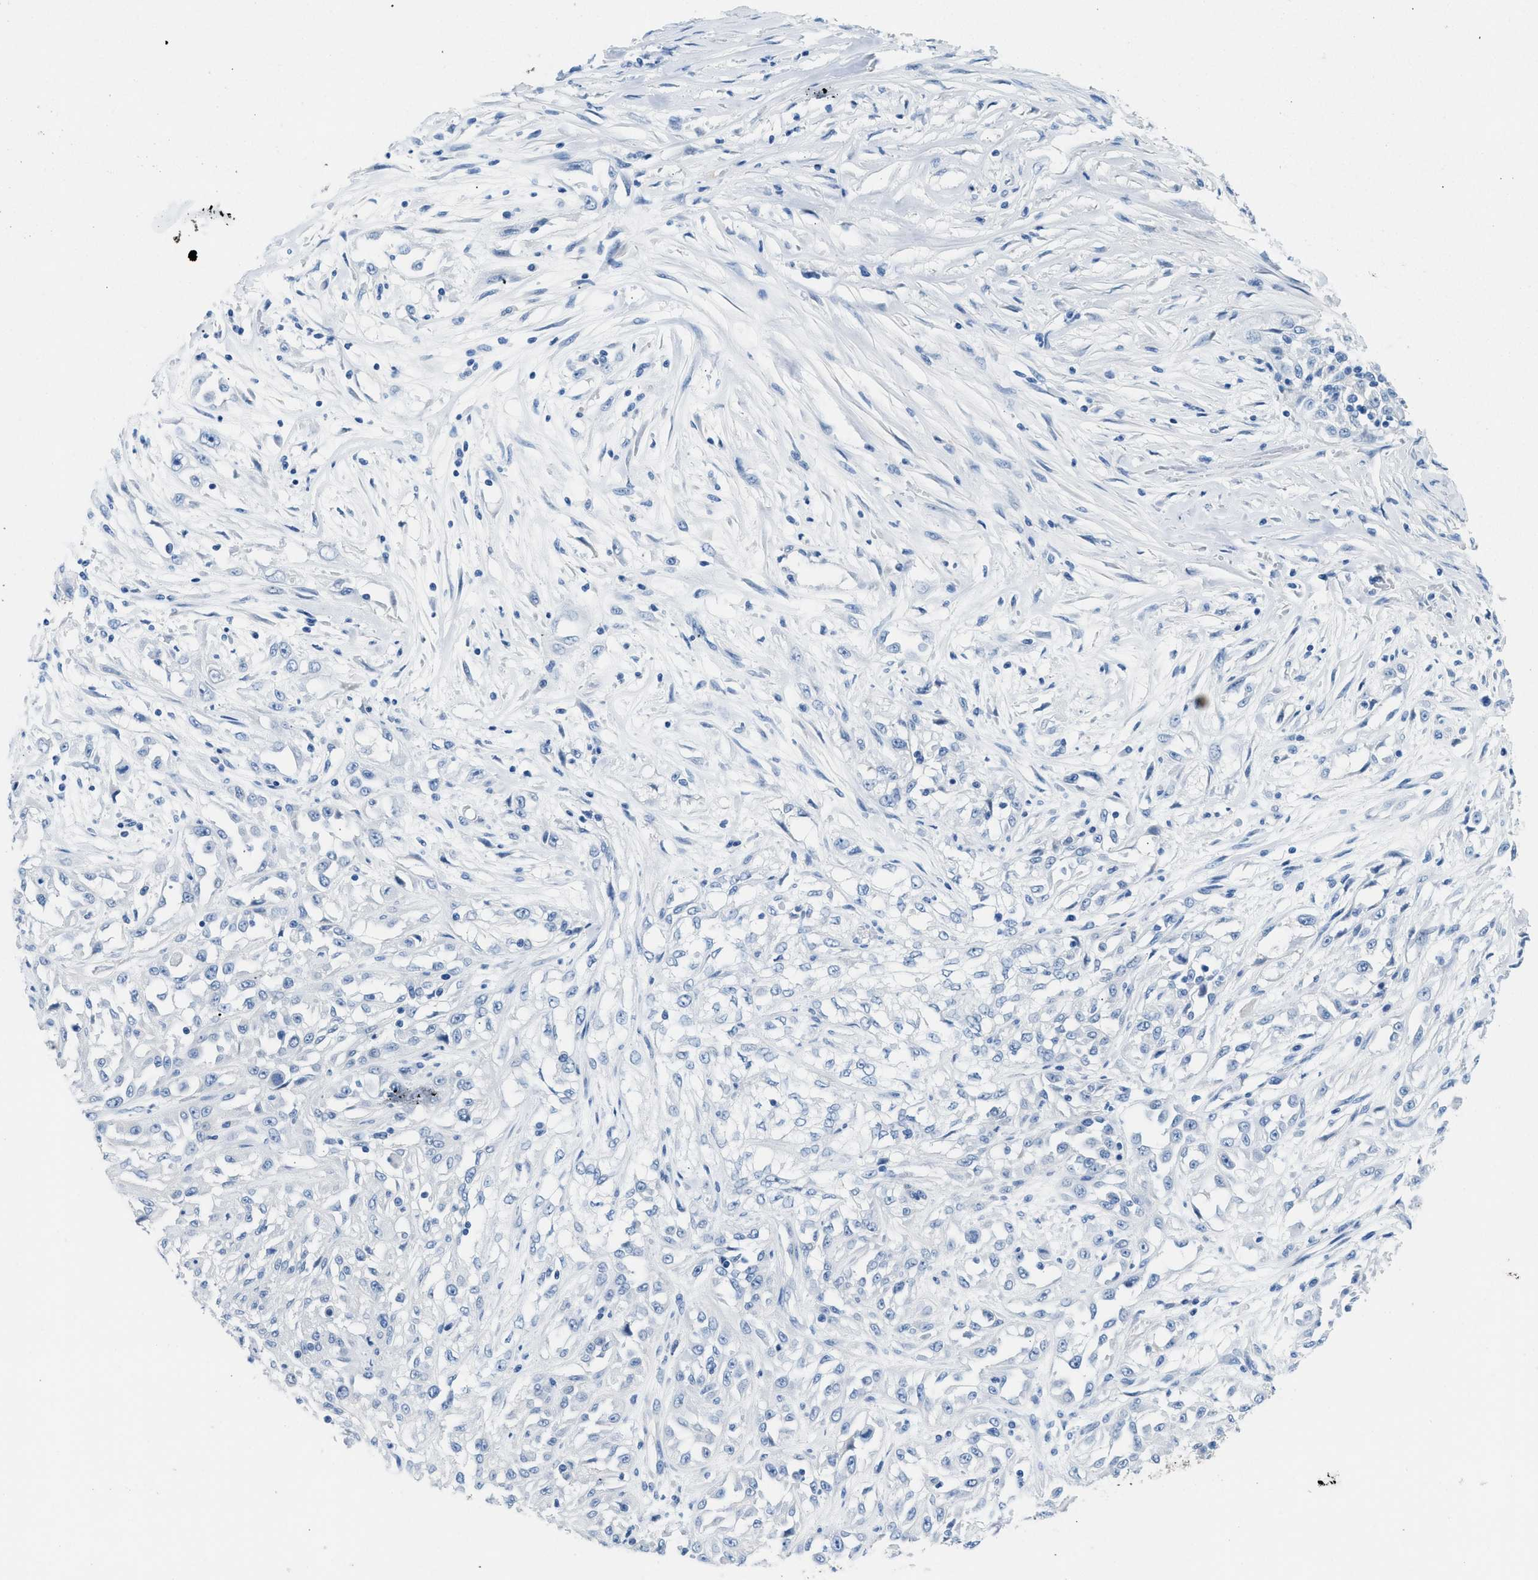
{"staining": {"intensity": "negative", "quantity": "none", "location": "none"}, "tissue": "skin cancer", "cell_type": "Tumor cells", "image_type": "cancer", "snomed": [{"axis": "morphology", "description": "Squamous cell carcinoma, NOS"}, {"axis": "morphology", "description": "Squamous cell carcinoma, metastatic, NOS"}, {"axis": "topography", "description": "Skin"}, {"axis": "topography", "description": "Lymph node"}], "caption": "The IHC micrograph has no significant staining in tumor cells of metastatic squamous cell carcinoma (skin) tissue.", "gene": "SPAM1", "patient": {"sex": "male", "age": 75}}